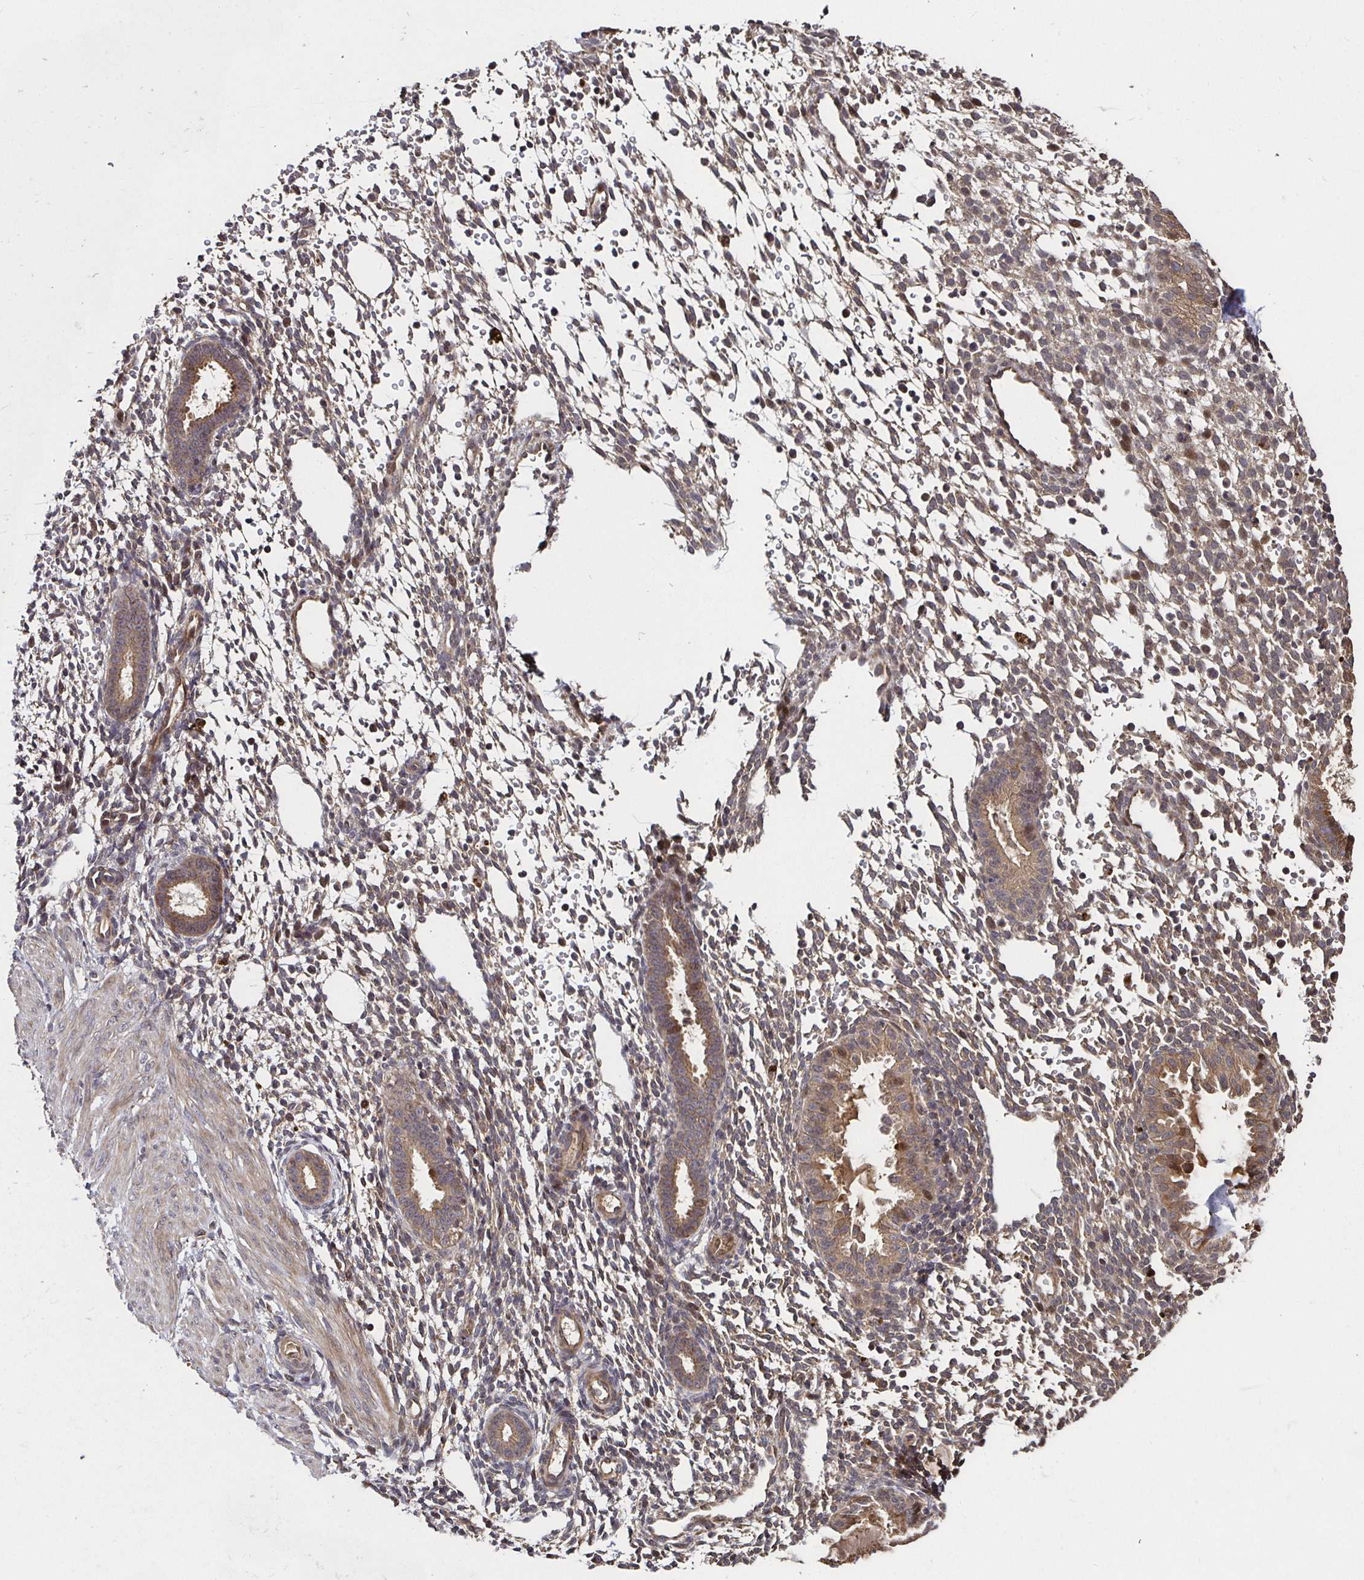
{"staining": {"intensity": "weak", "quantity": "25%-75%", "location": "cytoplasmic/membranous"}, "tissue": "endometrium", "cell_type": "Cells in endometrial stroma", "image_type": "normal", "snomed": [{"axis": "morphology", "description": "Normal tissue, NOS"}, {"axis": "topography", "description": "Endometrium"}], "caption": "Protein staining reveals weak cytoplasmic/membranous positivity in about 25%-75% of cells in endometrial stroma in unremarkable endometrium. The staining was performed using DAB (3,3'-diaminobenzidine), with brown indicating positive protein expression. Nuclei are stained blue with hematoxylin.", "gene": "SMYD3", "patient": {"sex": "female", "age": 36}}